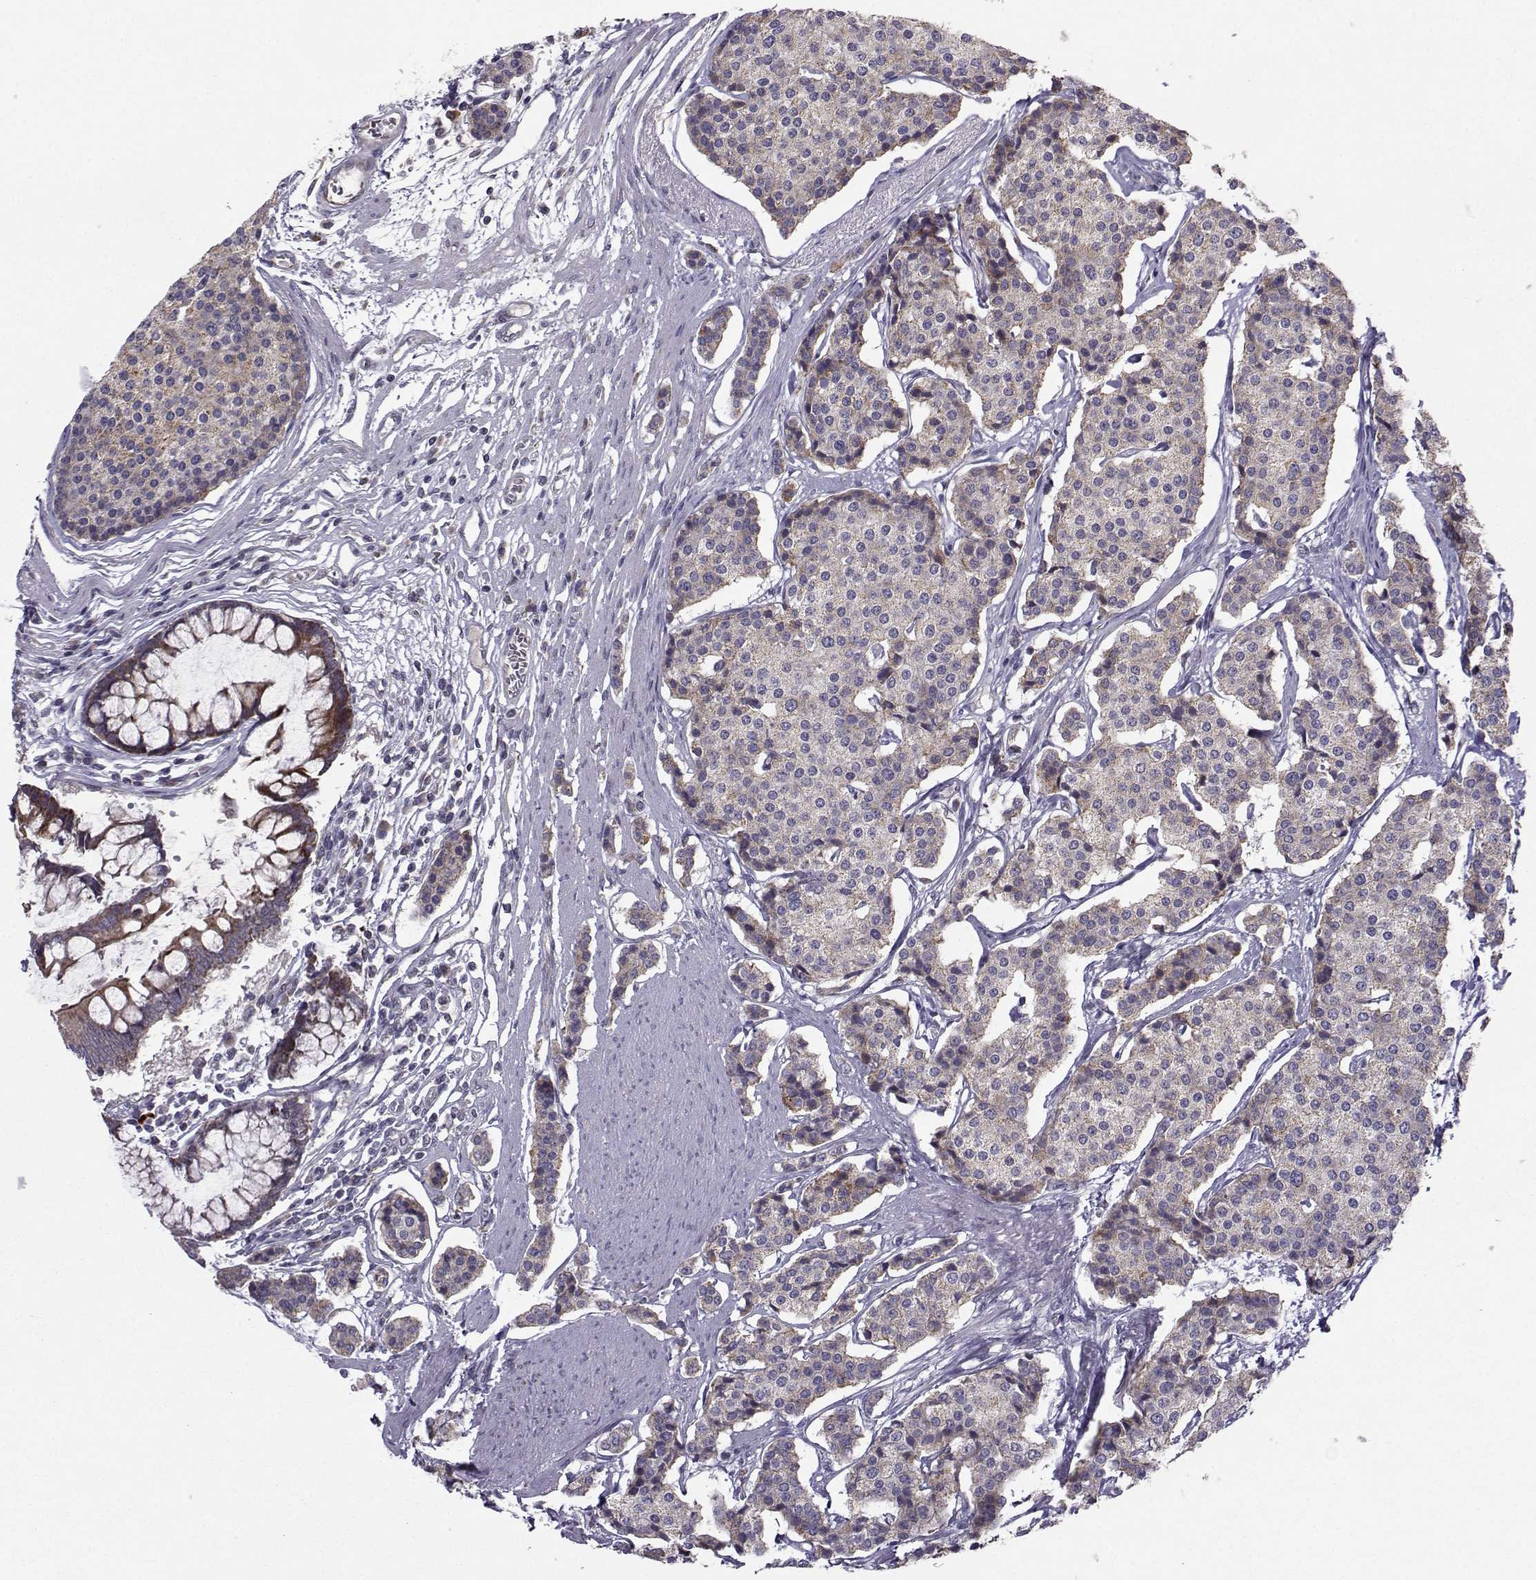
{"staining": {"intensity": "weak", "quantity": "25%-75%", "location": "cytoplasmic/membranous"}, "tissue": "carcinoid", "cell_type": "Tumor cells", "image_type": "cancer", "snomed": [{"axis": "morphology", "description": "Carcinoid, malignant, NOS"}, {"axis": "topography", "description": "Small intestine"}], "caption": "Immunohistochemical staining of human carcinoid exhibits weak cytoplasmic/membranous protein expression in approximately 25%-75% of tumor cells.", "gene": "NECAB3", "patient": {"sex": "female", "age": 65}}